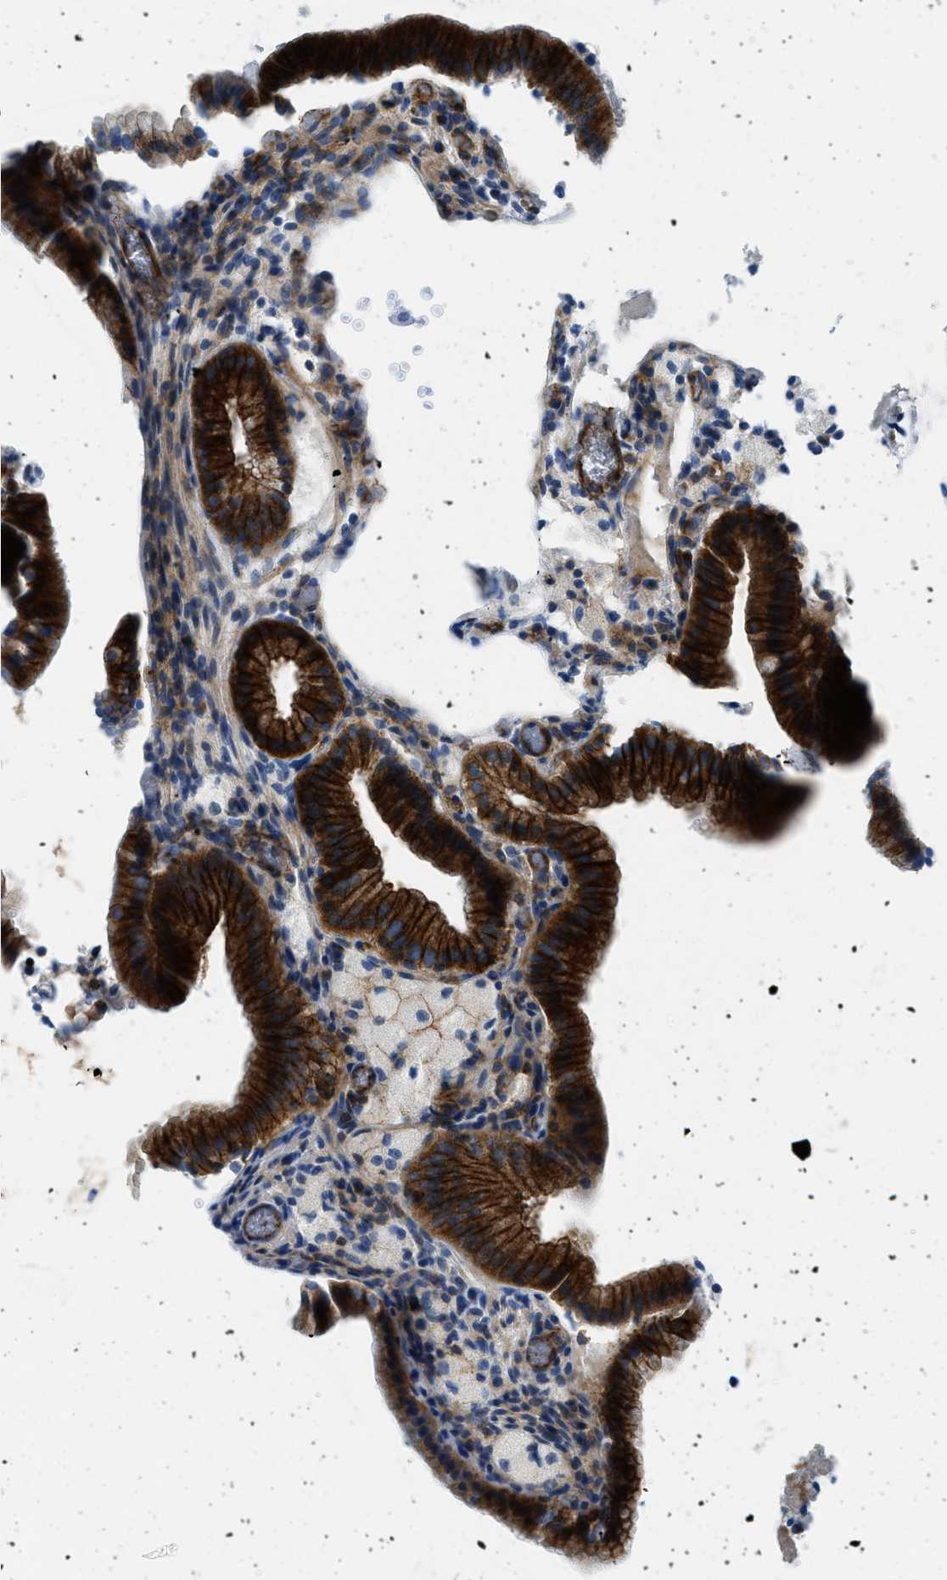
{"staining": {"intensity": "strong", "quantity": ">75%", "location": "cytoplasmic/membranous"}, "tissue": "gallbladder", "cell_type": "Glandular cells", "image_type": "normal", "snomed": [{"axis": "morphology", "description": "Normal tissue, NOS"}, {"axis": "topography", "description": "Gallbladder"}], "caption": "This histopathology image displays IHC staining of normal gallbladder, with high strong cytoplasmic/membranous positivity in approximately >75% of glandular cells.", "gene": "CUTA", "patient": {"sex": "male", "age": 54}}